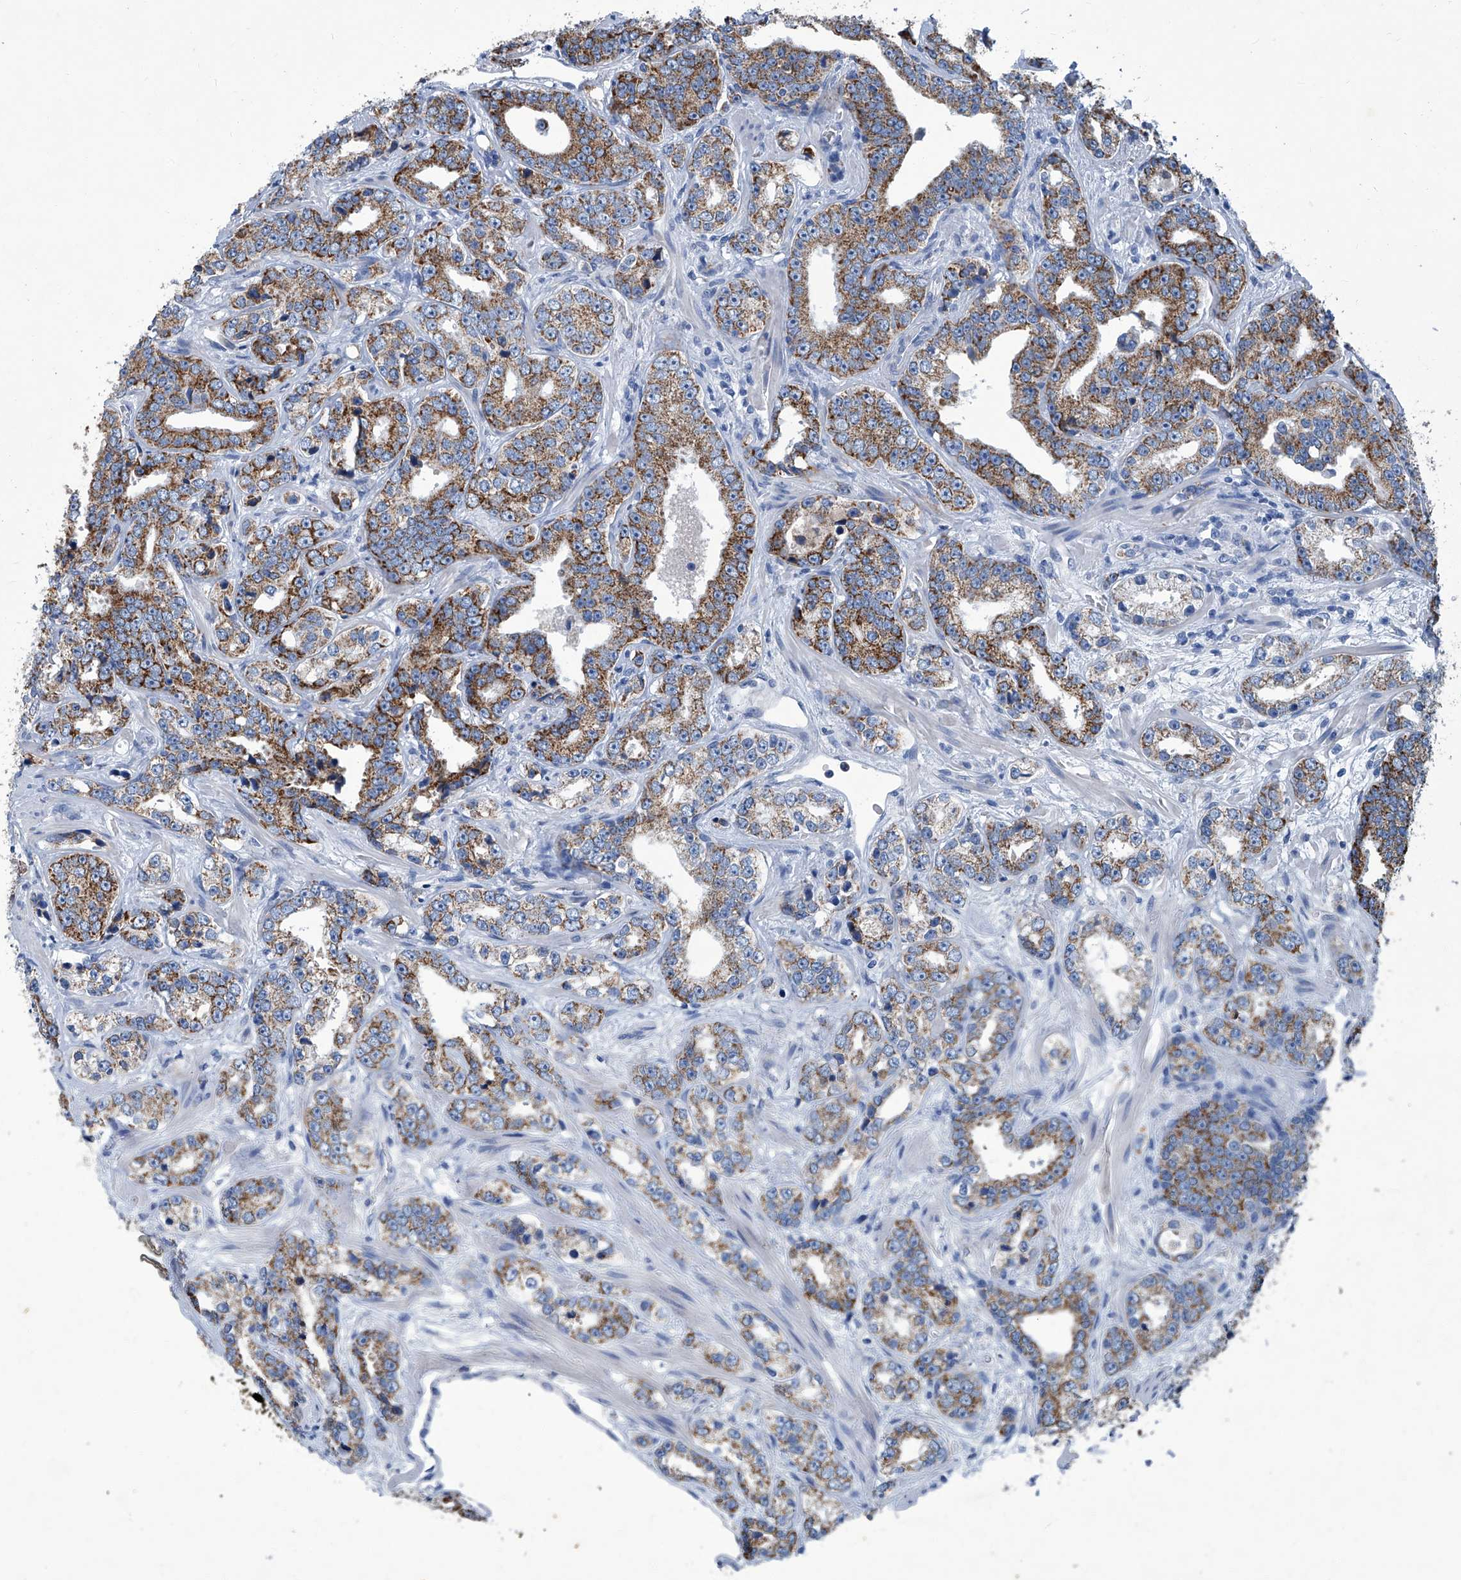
{"staining": {"intensity": "moderate", "quantity": ">75%", "location": "cytoplasmic/membranous"}, "tissue": "prostate cancer", "cell_type": "Tumor cells", "image_type": "cancer", "snomed": [{"axis": "morphology", "description": "Adenocarcinoma, High grade"}, {"axis": "topography", "description": "Prostate"}], "caption": "Protein expression analysis of human prostate cancer reveals moderate cytoplasmic/membranous staining in about >75% of tumor cells.", "gene": "MTARC1", "patient": {"sex": "male", "age": 62}}